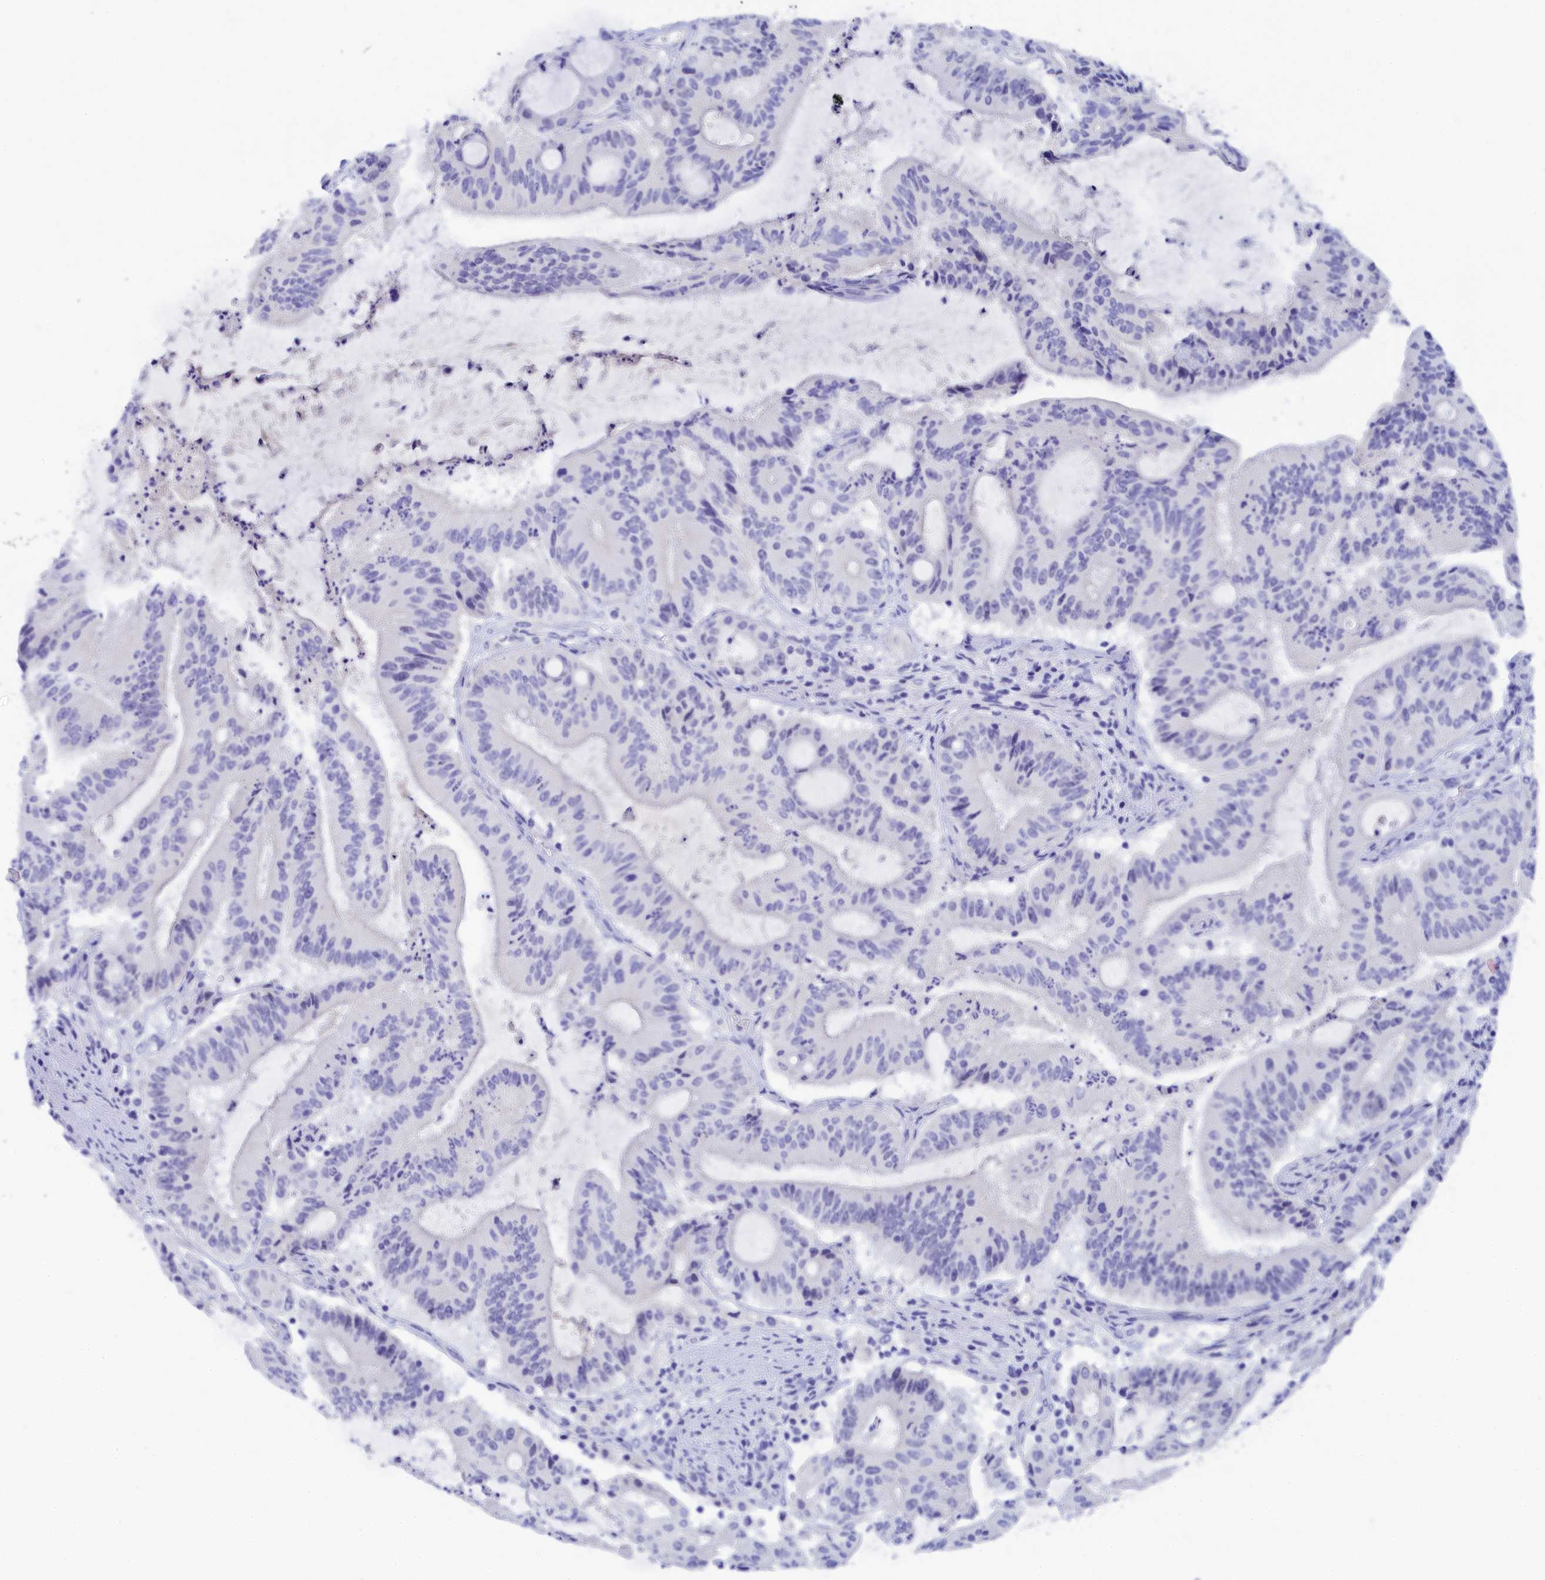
{"staining": {"intensity": "negative", "quantity": "none", "location": "none"}, "tissue": "liver cancer", "cell_type": "Tumor cells", "image_type": "cancer", "snomed": [{"axis": "morphology", "description": "Normal tissue, NOS"}, {"axis": "morphology", "description": "Cholangiocarcinoma"}, {"axis": "topography", "description": "Liver"}, {"axis": "topography", "description": "Peripheral nerve tissue"}], "caption": "Micrograph shows no protein expression in tumor cells of liver cancer tissue.", "gene": "TRIM10", "patient": {"sex": "female", "age": 73}}